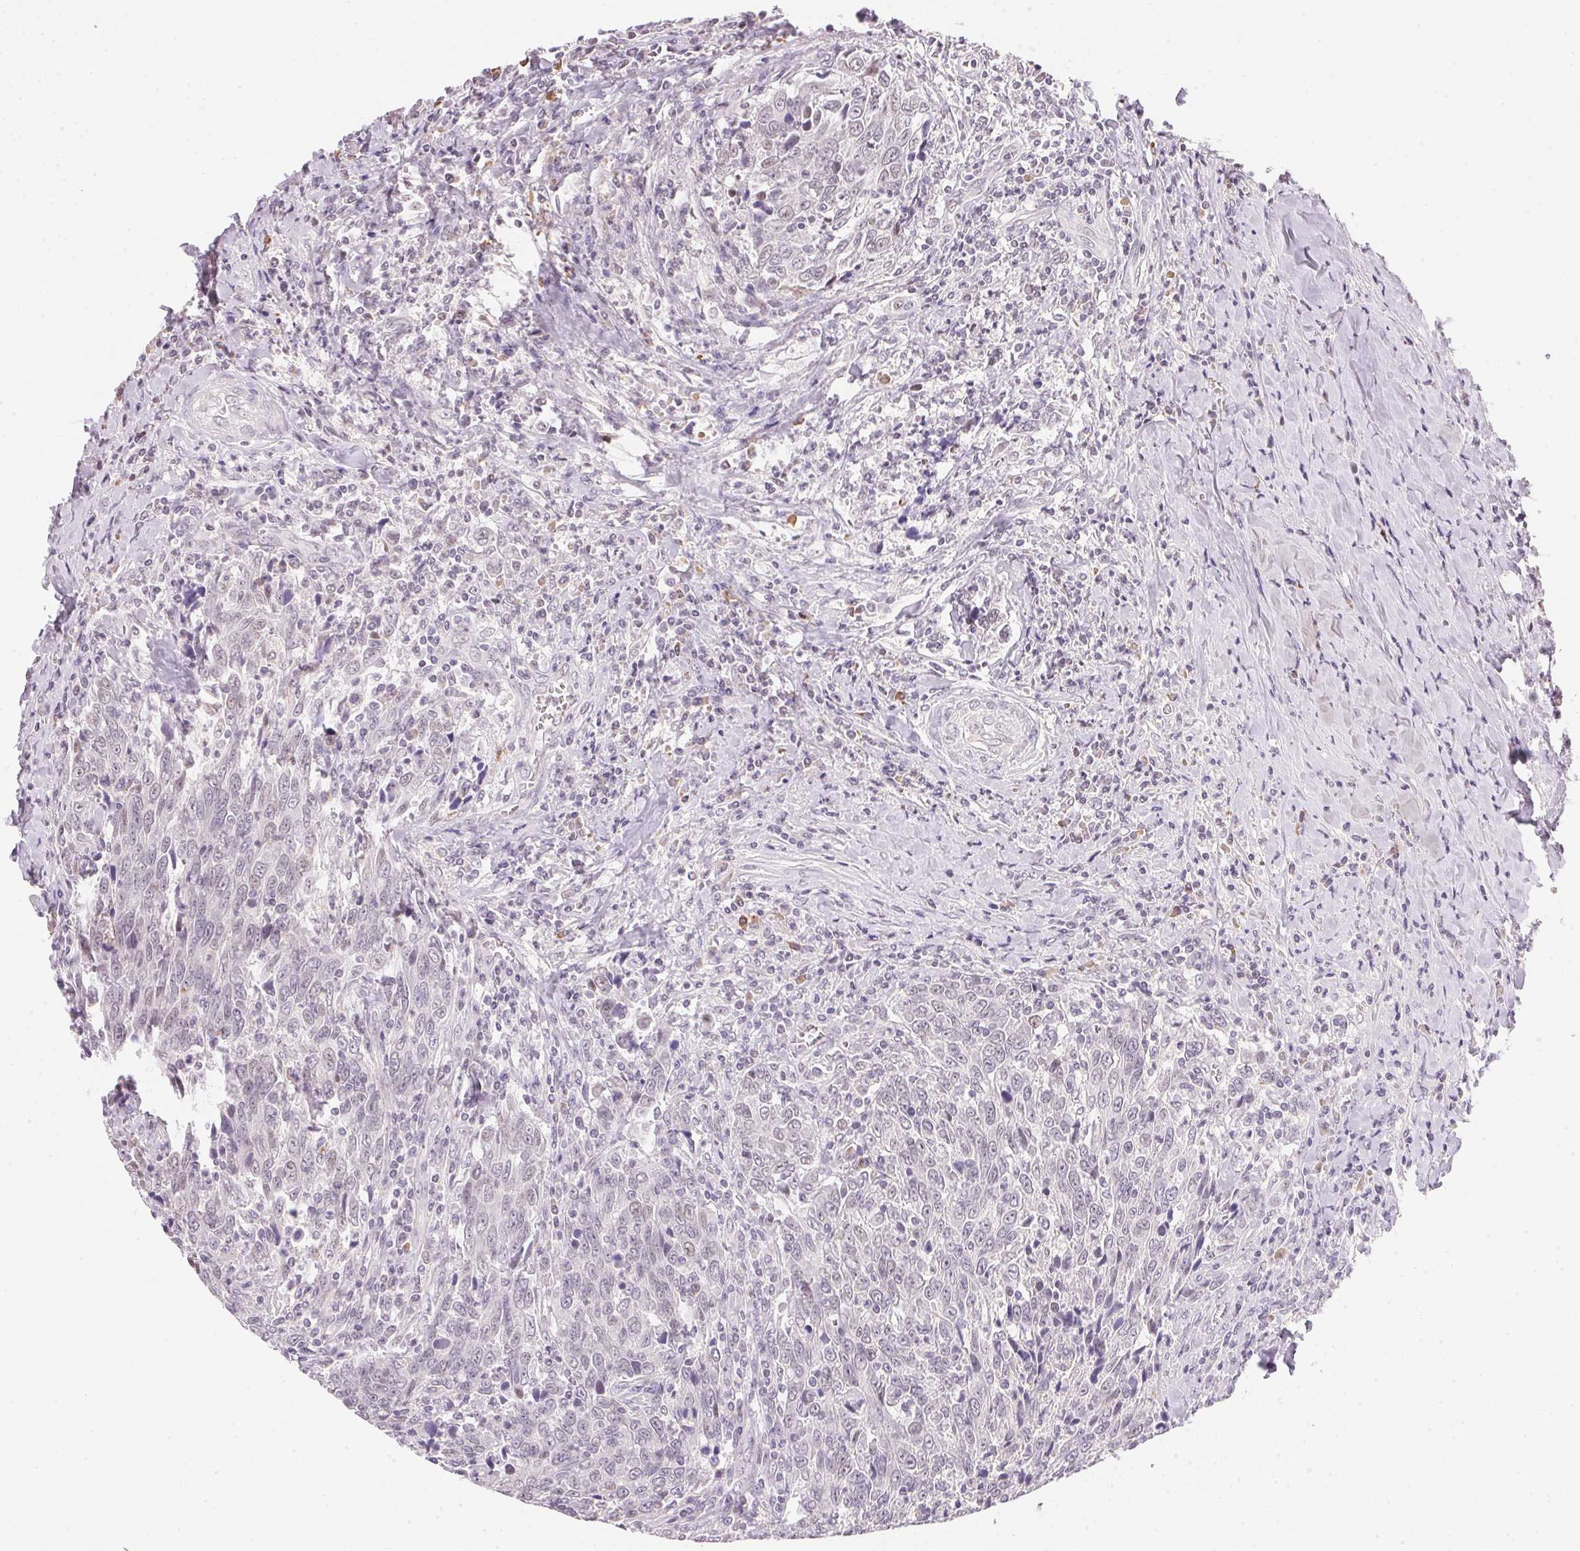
{"staining": {"intensity": "negative", "quantity": "none", "location": "none"}, "tissue": "breast cancer", "cell_type": "Tumor cells", "image_type": "cancer", "snomed": [{"axis": "morphology", "description": "Duct carcinoma"}, {"axis": "topography", "description": "Breast"}], "caption": "Tumor cells are negative for brown protein staining in breast cancer (infiltrating ductal carcinoma). (Immunohistochemistry (ihc), brightfield microscopy, high magnification).", "gene": "FNDC4", "patient": {"sex": "female", "age": 50}}